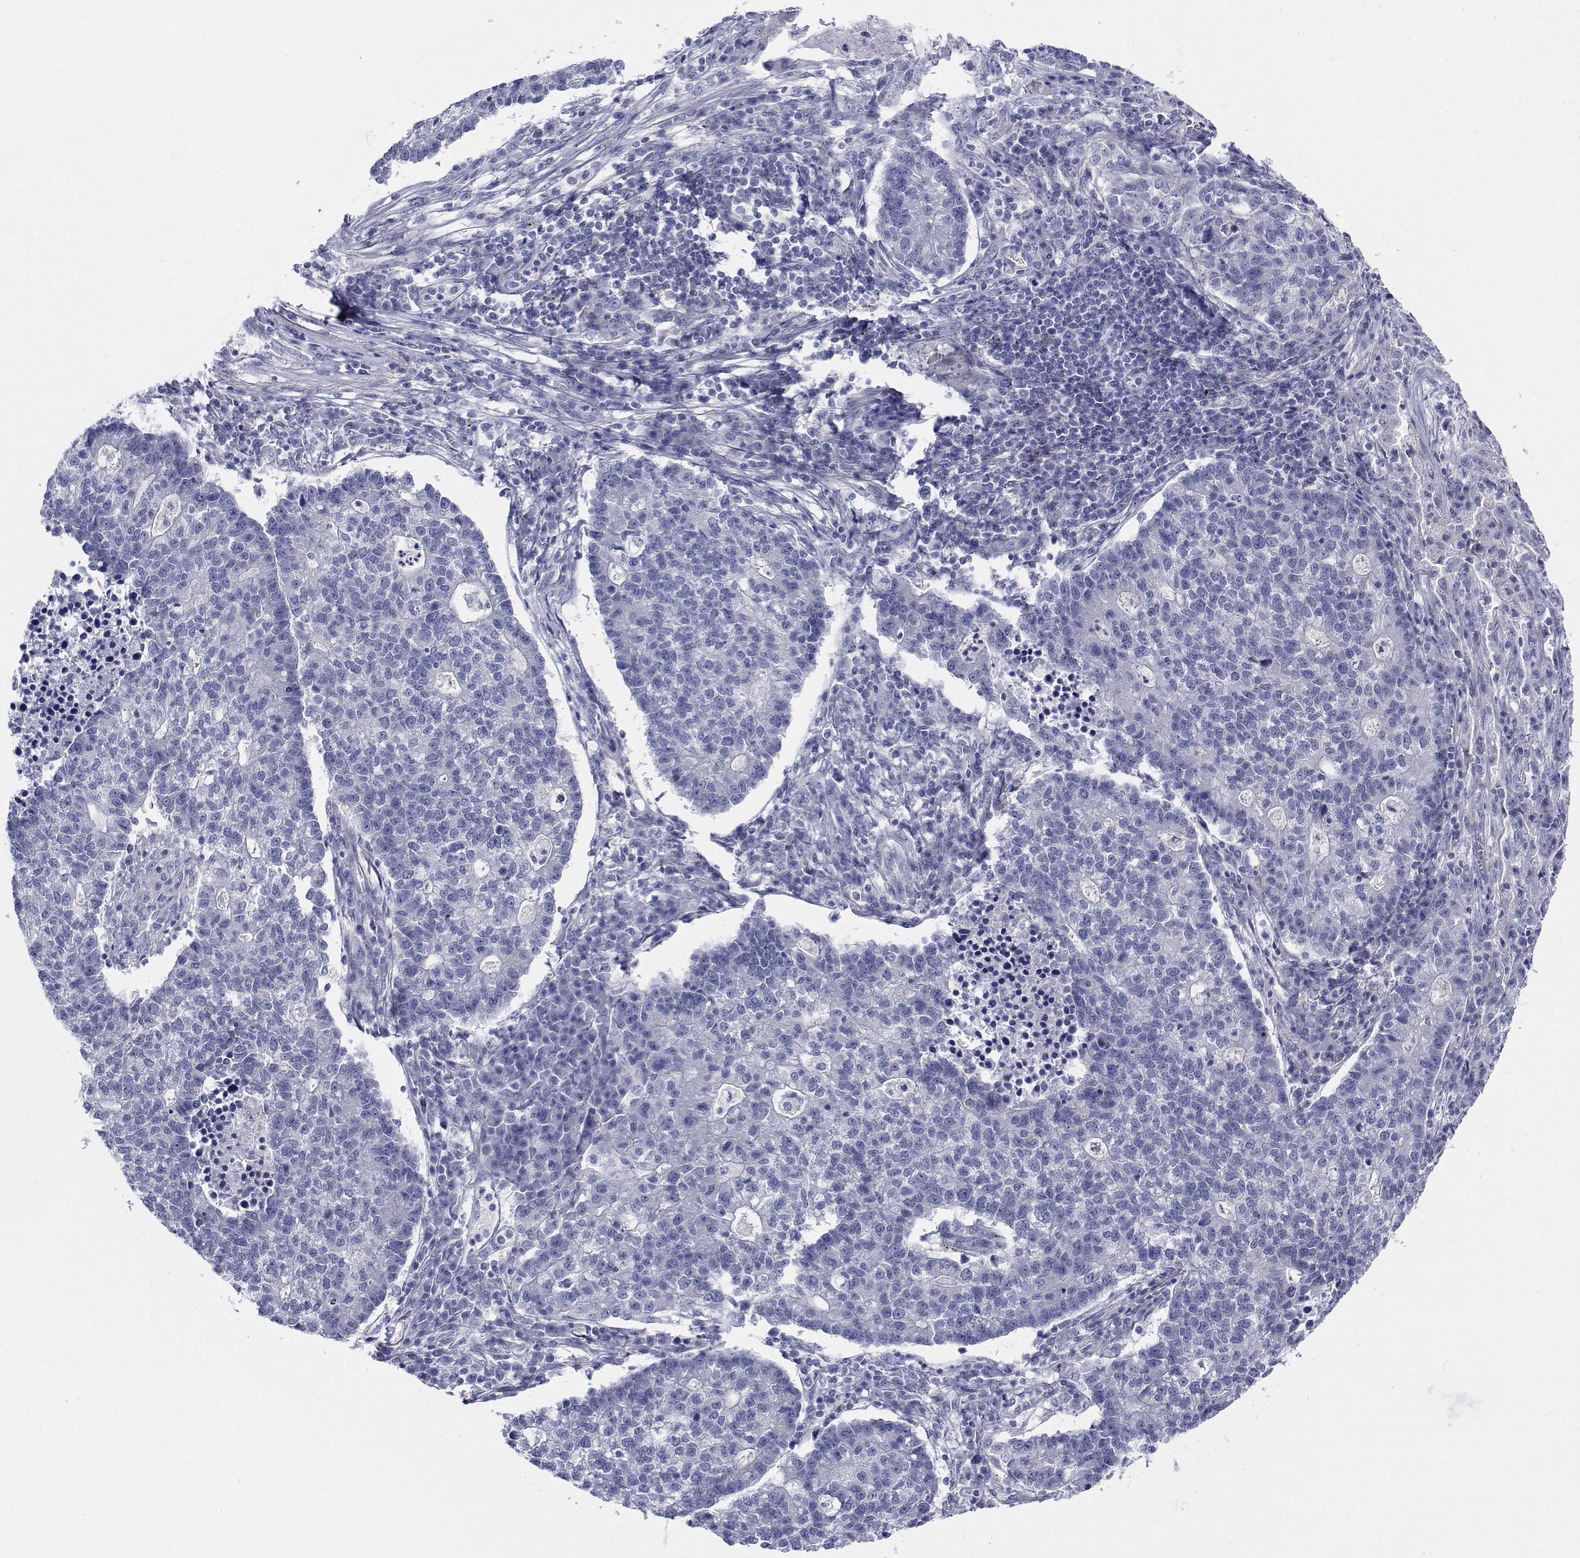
{"staining": {"intensity": "negative", "quantity": "none", "location": "none"}, "tissue": "lung cancer", "cell_type": "Tumor cells", "image_type": "cancer", "snomed": [{"axis": "morphology", "description": "Adenocarcinoma, NOS"}, {"axis": "topography", "description": "Lung"}], "caption": "Lung adenocarcinoma was stained to show a protein in brown. There is no significant positivity in tumor cells. Nuclei are stained in blue.", "gene": "CDHR3", "patient": {"sex": "male", "age": 57}}